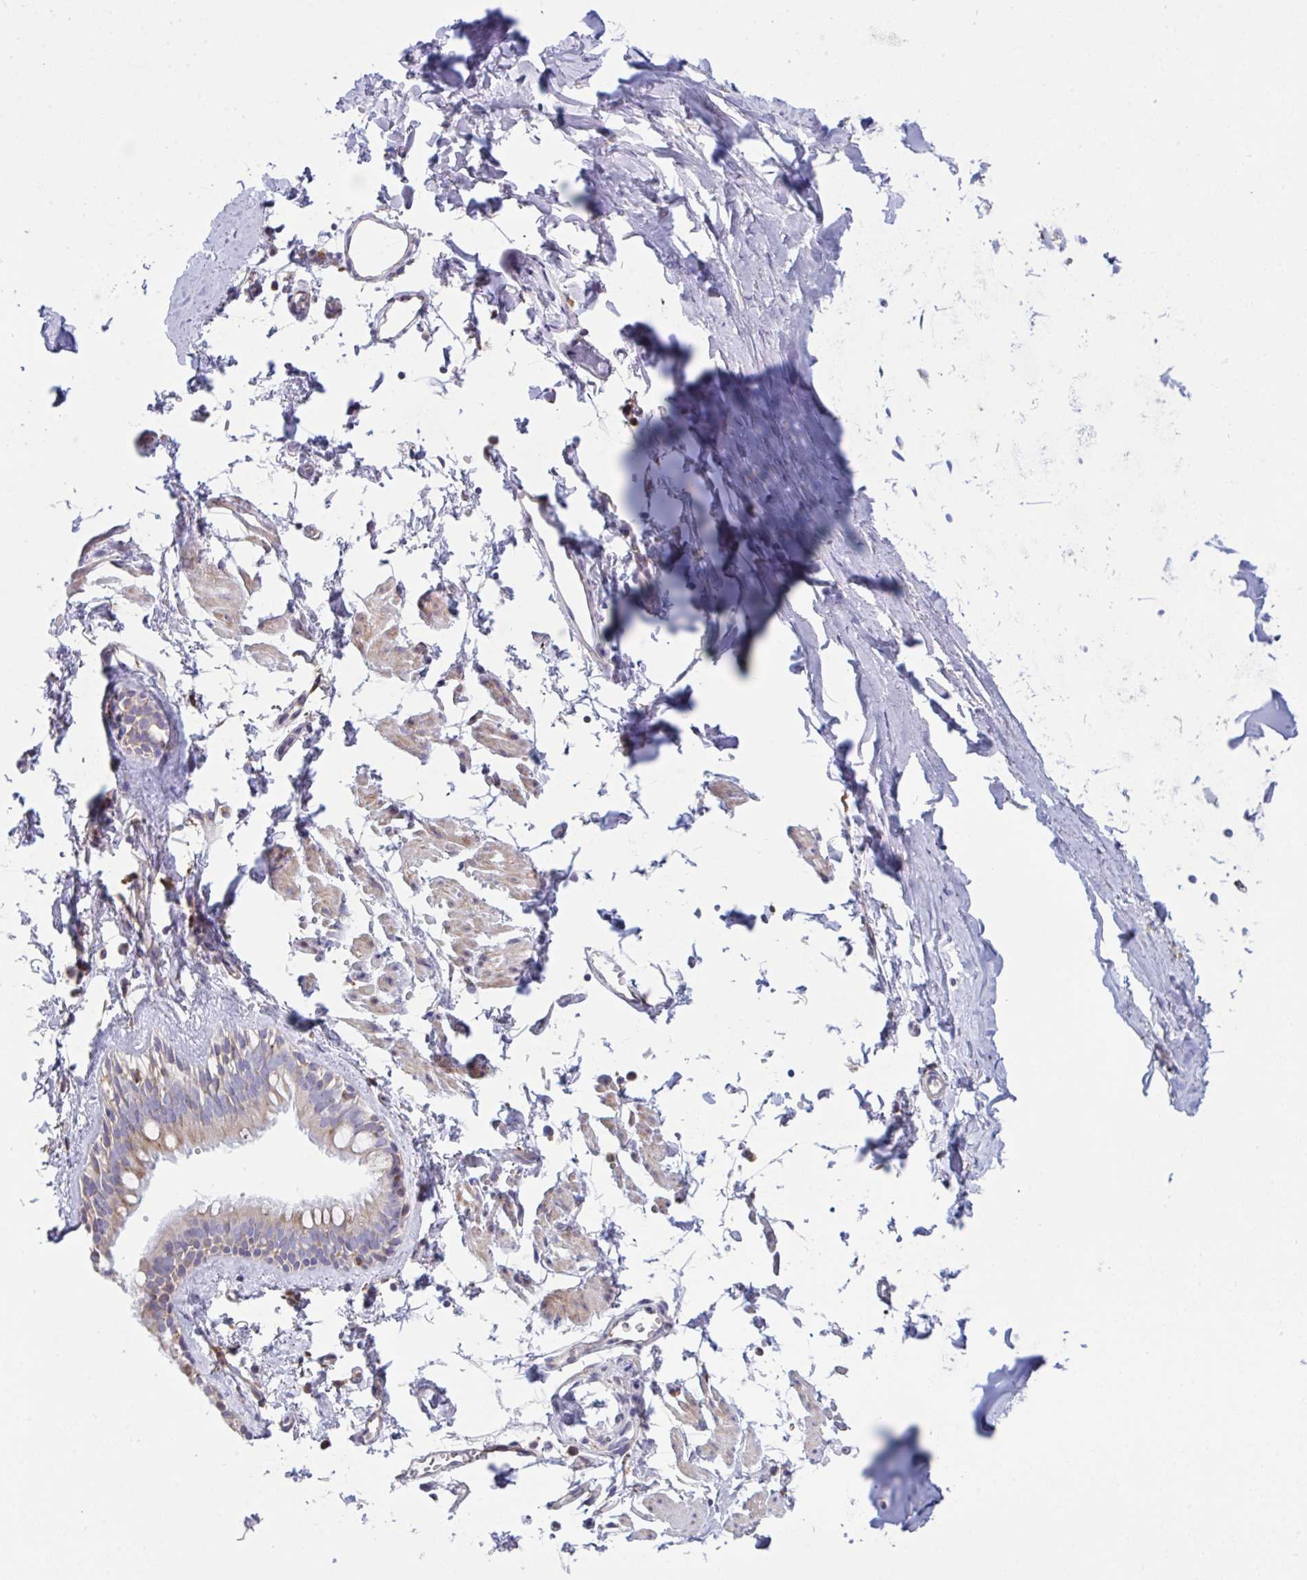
{"staining": {"intensity": "weak", "quantity": "<25%", "location": "cytoplasmic/membranous"}, "tissue": "bronchus", "cell_type": "Respiratory epithelial cells", "image_type": "normal", "snomed": [{"axis": "morphology", "description": "Normal tissue, NOS"}, {"axis": "topography", "description": "Cartilage tissue"}, {"axis": "topography", "description": "Bronchus"}], "caption": "Immunohistochemistry (IHC) photomicrograph of normal bronchus: bronchus stained with DAB (3,3'-diaminobenzidine) exhibits no significant protein staining in respiratory epithelial cells. (Immunohistochemistry (IHC), brightfield microscopy, high magnification).", "gene": "MYMK", "patient": {"sex": "female", "age": 59}}